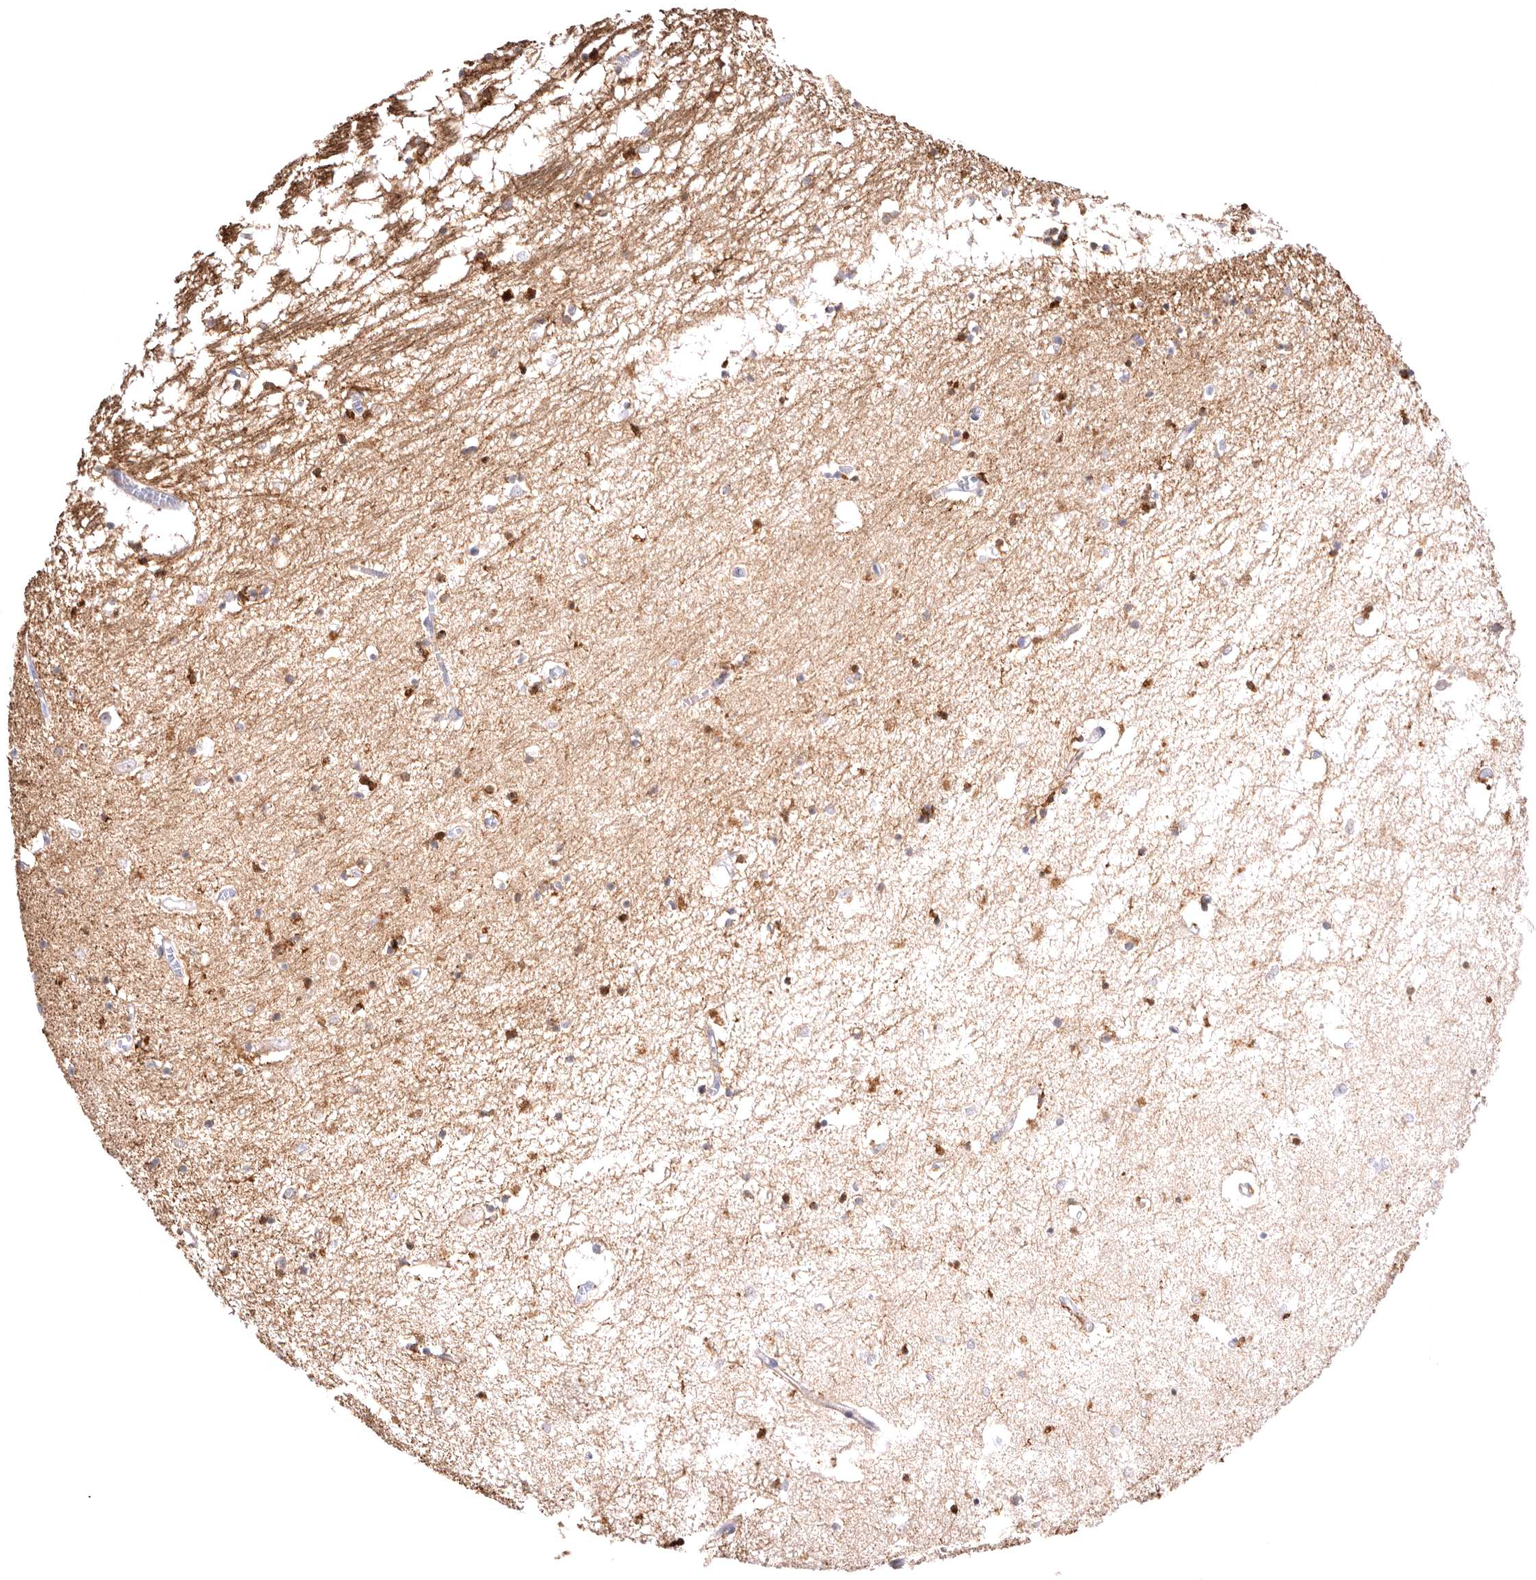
{"staining": {"intensity": "moderate", "quantity": "25%-75%", "location": "cytoplasmic/membranous"}, "tissue": "hippocampus", "cell_type": "Glial cells", "image_type": "normal", "snomed": [{"axis": "morphology", "description": "Normal tissue, NOS"}, {"axis": "topography", "description": "Hippocampus"}], "caption": "This image shows immunohistochemistry staining of unremarkable hippocampus, with medium moderate cytoplasmic/membranous positivity in about 25%-75% of glial cells.", "gene": "VPS45", "patient": {"sex": "male", "age": 70}}